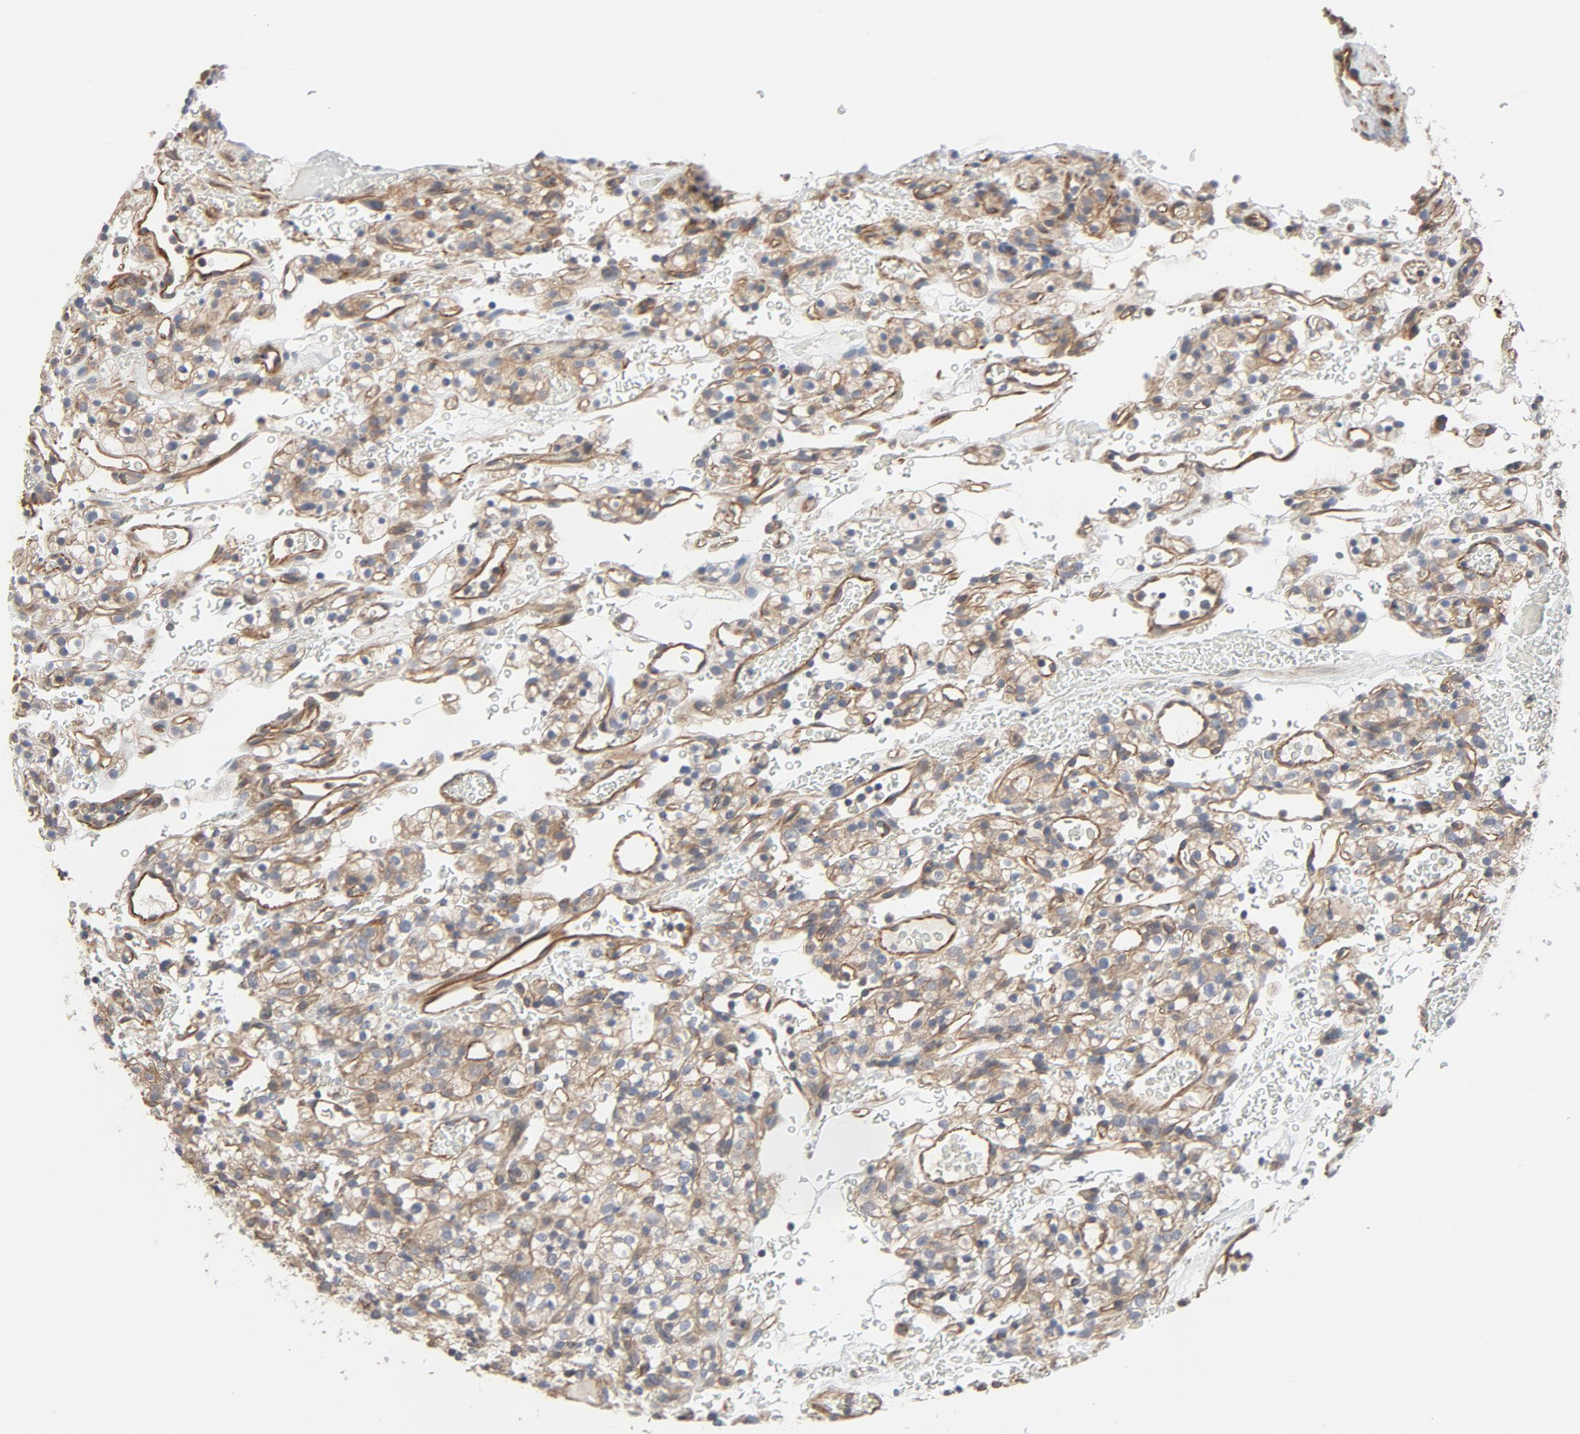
{"staining": {"intensity": "moderate", "quantity": ">75%", "location": "cytoplasmic/membranous"}, "tissue": "renal cancer", "cell_type": "Tumor cells", "image_type": "cancer", "snomed": [{"axis": "morphology", "description": "Normal tissue, NOS"}, {"axis": "morphology", "description": "Adenocarcinoma, NOS"}, {"axis": "topography", "description": "Kidney"}], "caption": "Human renal cancer stained with a protein marker exhibits moderate staining in tumor cells.", "gene": "TRIOBP", "patient": {"sex": "female", "age": 72}}